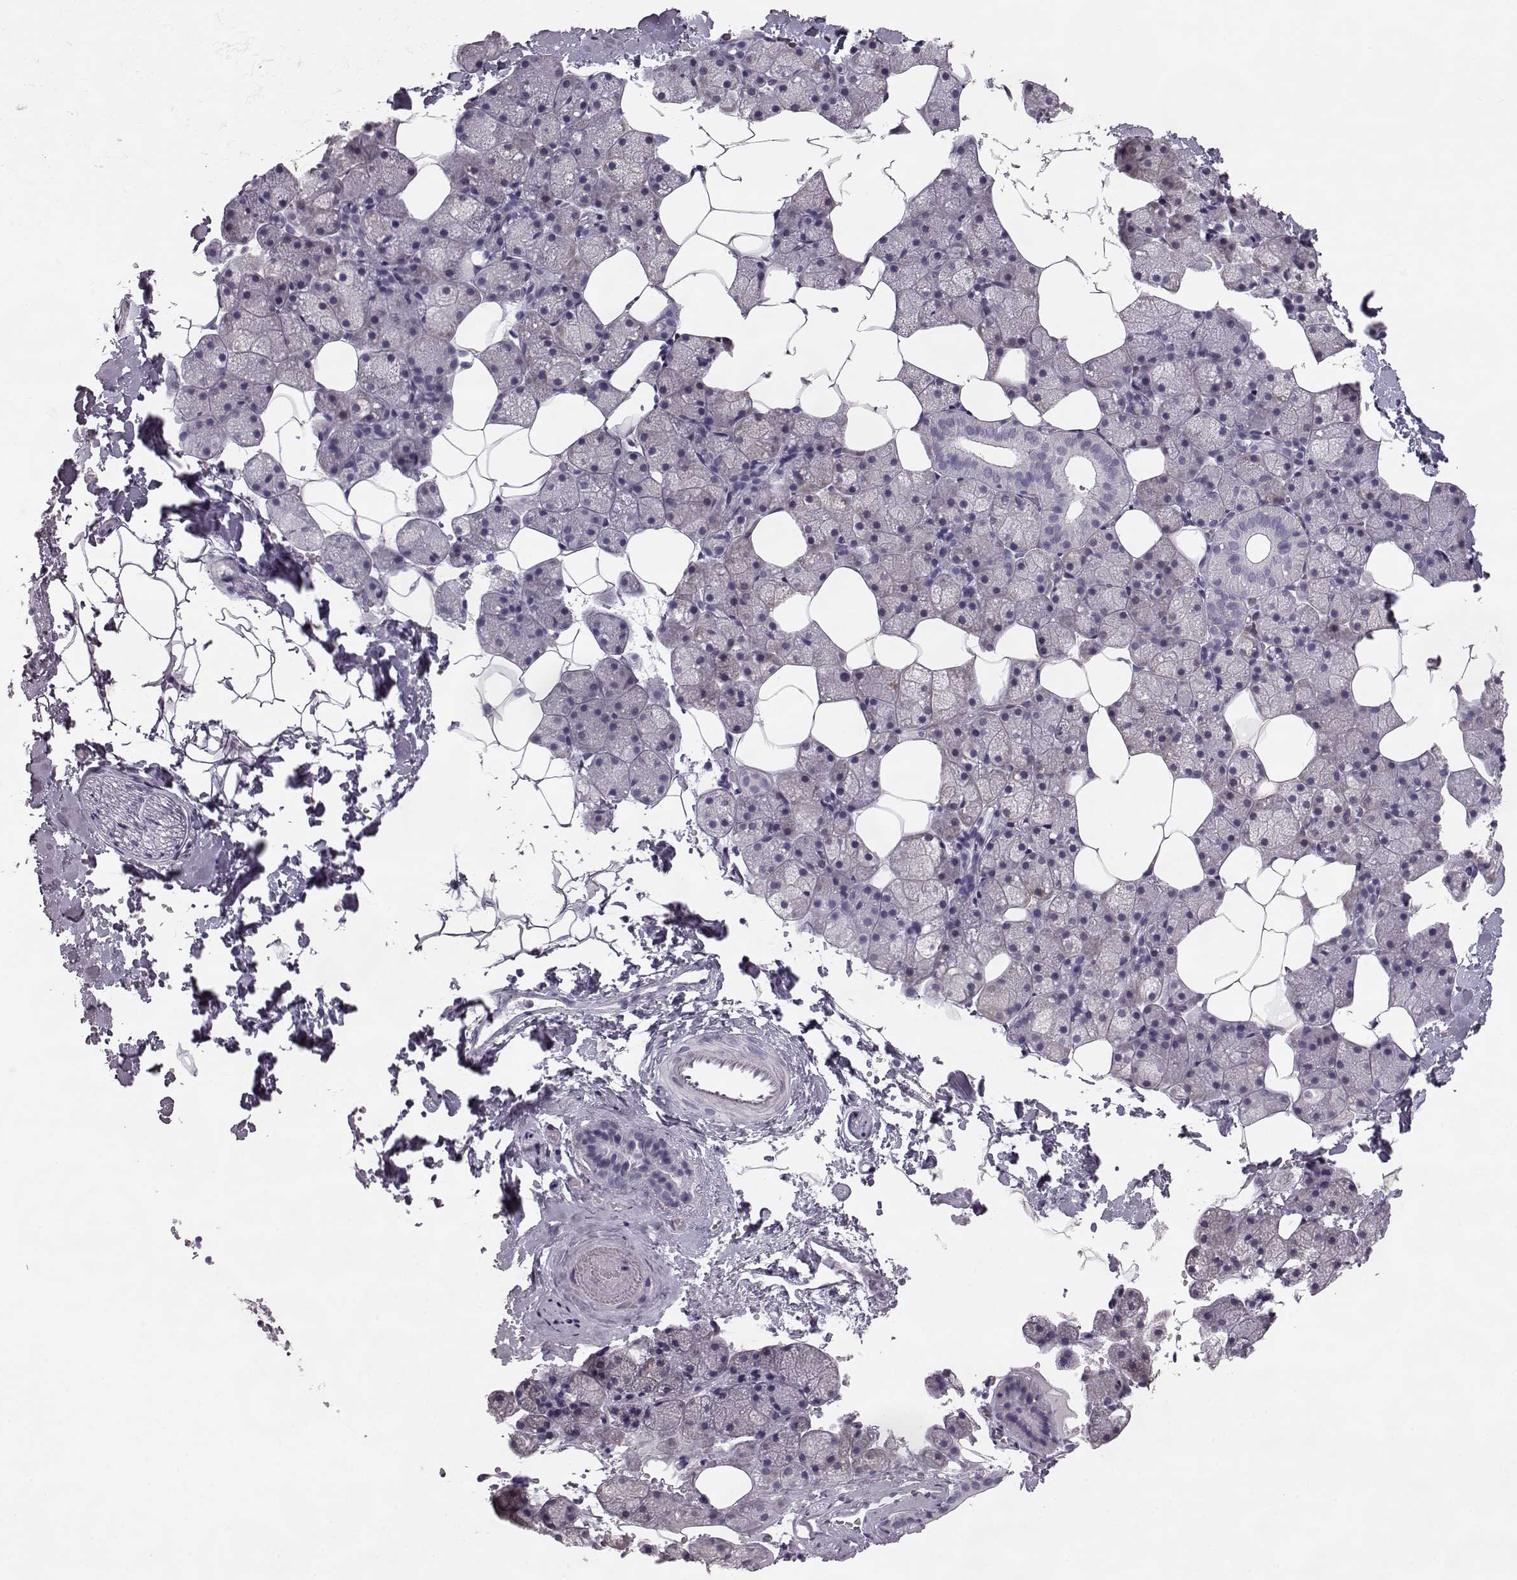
{"staining": {"intensity": "weak", "quantity": "<25%", "location": "cytoplasmic/membranous"}, "tissue": "salivary gland", "cell_type": "Glandular cells", "image_type": "normal", "snomed": [{"axis": "morphology", "description": "Normal tissue, NOS"}, {"axis": "topography", "description": "Salivary gland"}], "caption": "This is an IHC photomicrograph of benign salivary gland. There is no staining in glandular cells.", "gene": "ELOVL5", "patient": {"sex": "male", "age": 38}}